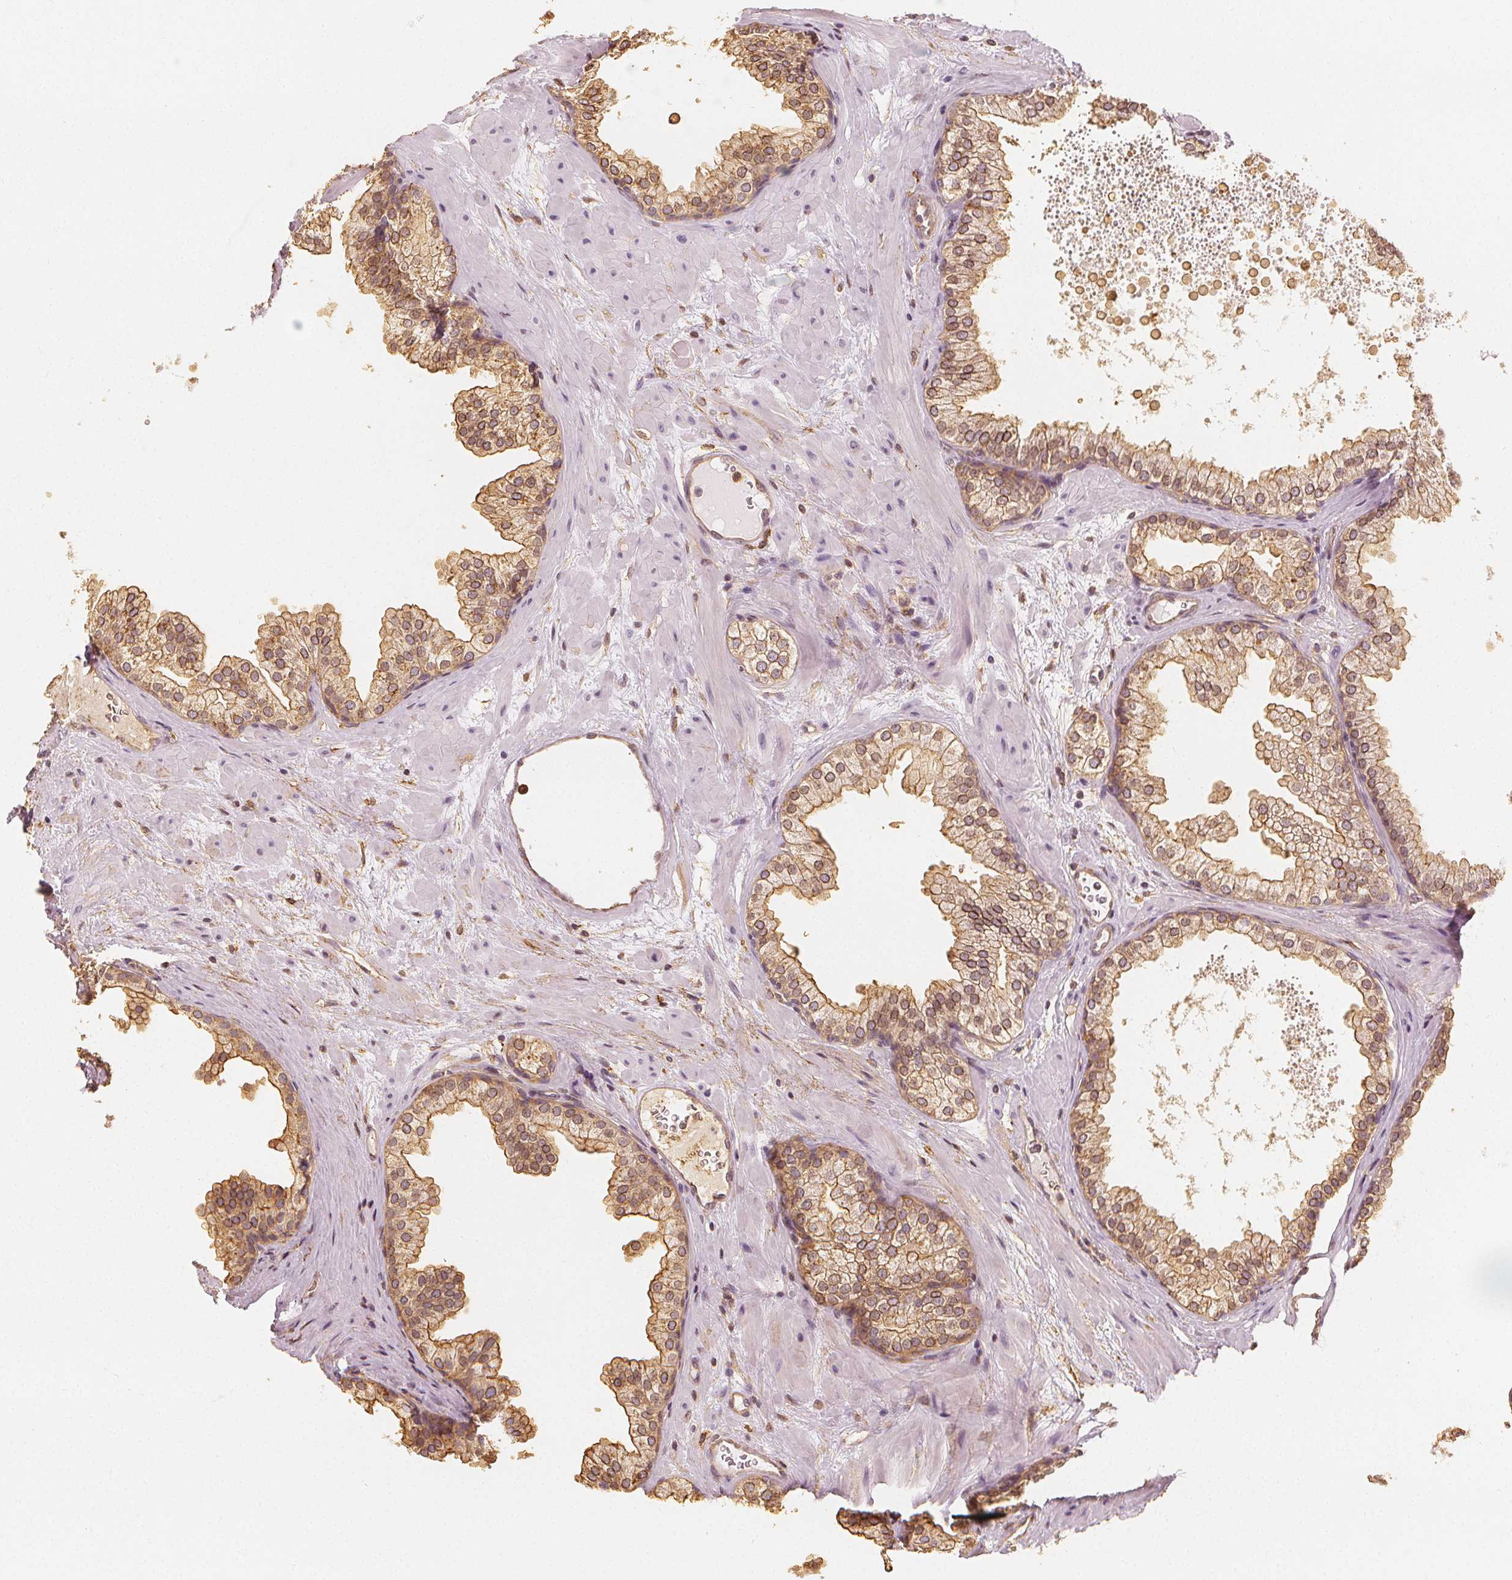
{"staining": {"intensity": "moderate", "quantity": ">75%", "location": "cytoplasmic/membranous"}, "tissue": "prostate", "cell_type": "Glandular cells", "image_type": "normal", "snomed": [{"axis": "morphology", "description": "Normal tissue, NOS"}, {"axis": "topography", "description": "Prostate"}], "caption": "Approximately >75% of glandular cells in unremarkable prostate show moderate cytoplasmic/membranous protein staining as visualized by brown immunohistochemical staining.", "gene": "ARHGAP26", "patient": {"sex": "male", "age": 37}}